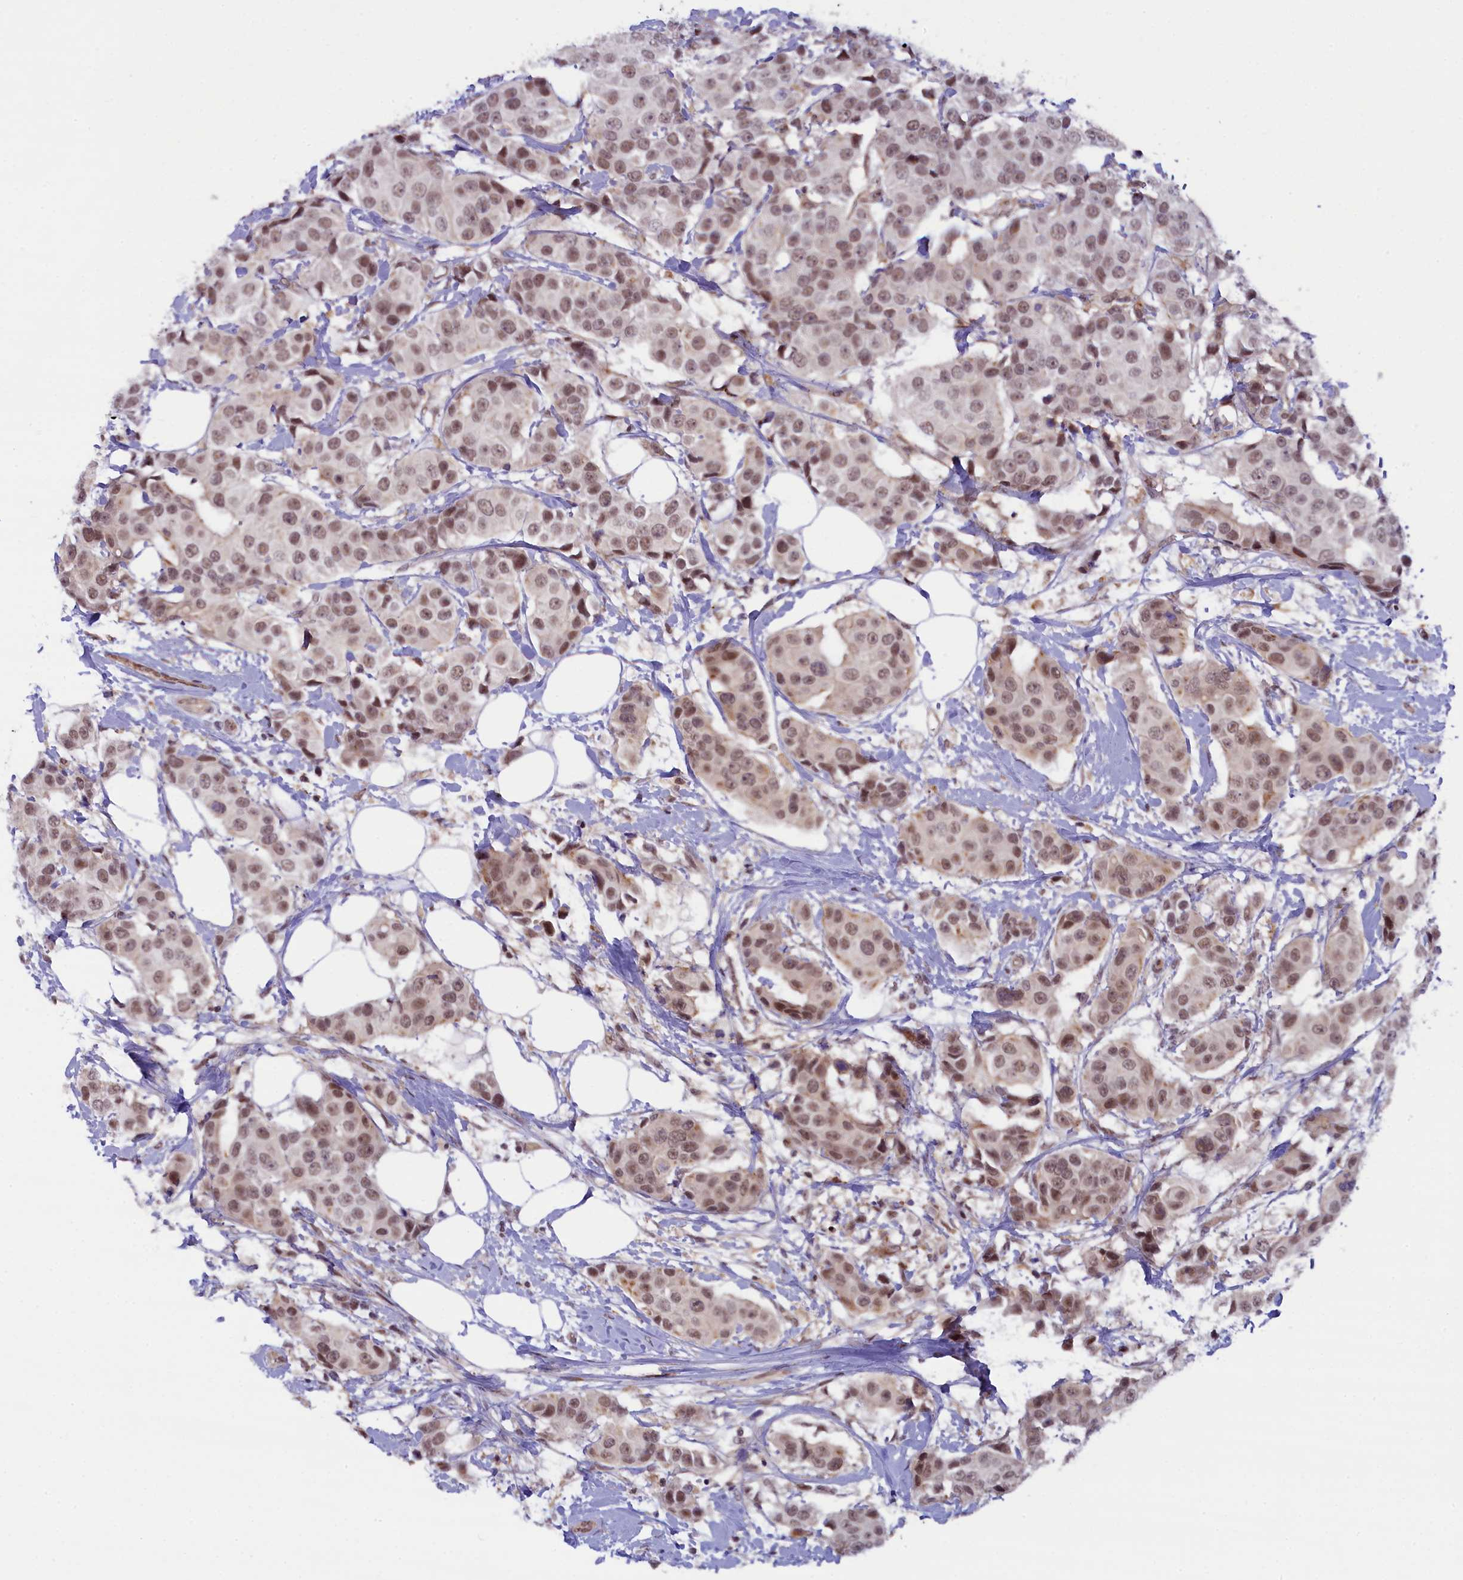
{"staining": {"intensity": "moderate", "quantity": ">75%", "location": "nuclear"}, "tissue": "breast cancer", "cell_type": "Tumor cells", "image_type": "cancer", "snomed": [{"axis": "morphology", "description": "Normal tissue, NOS"}, {"axis": "morphology", "description": "Duct carcinoma"}, {"axis": "topography", "description": "Breast"}], "caption": "This micrograph demonstrates breast cancer stained with immunohistochemistry to label a protein in brown. The nuclear of tumor cells show moderate positivity for the protein. Nuclei are counter-stained blue.", "gene": "FCHO1", "patient": {"sex": "female", "age": 39}}